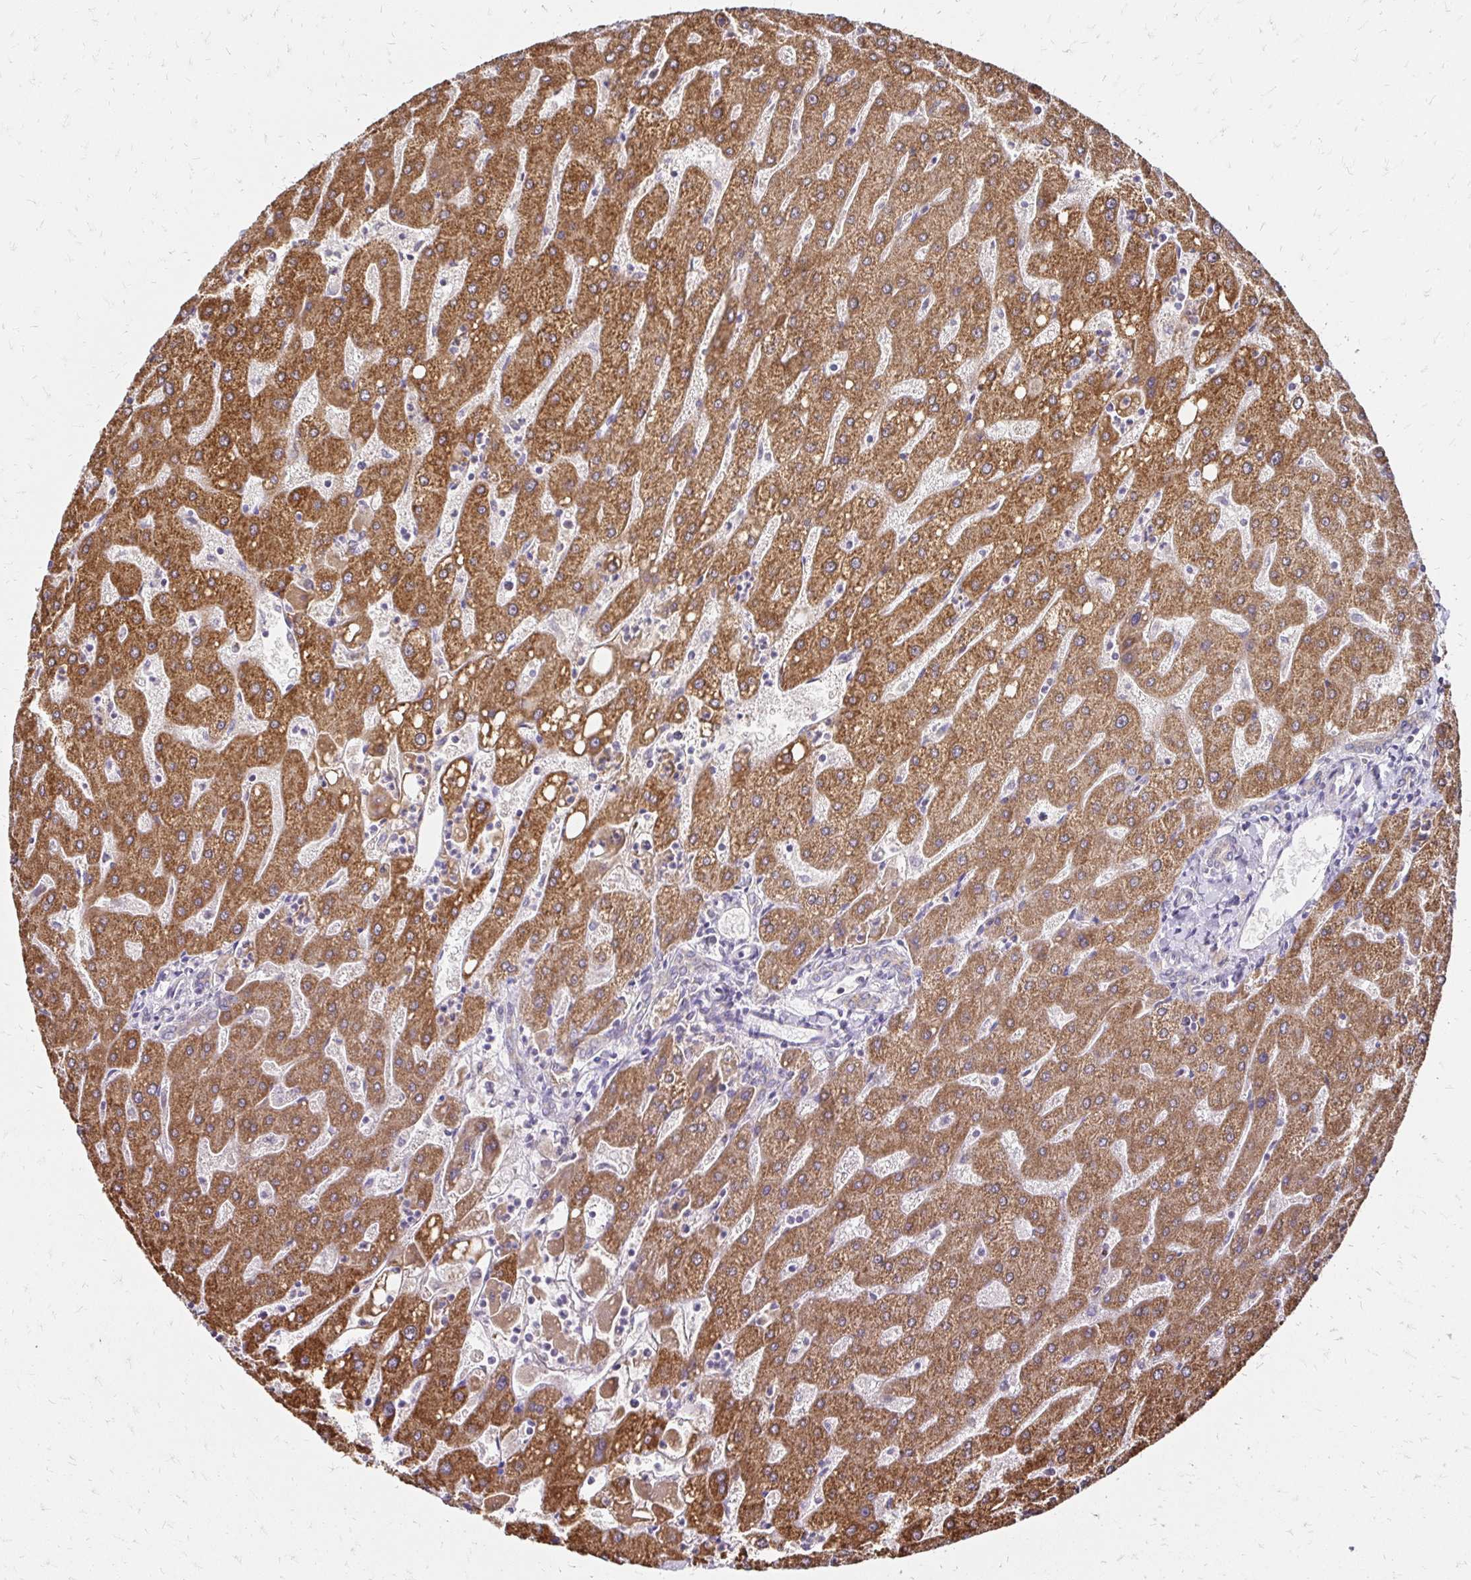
{"staining": {"intensity": "weak", "quantity": "25%-75%", "location": "cytoplasmic/membranous"}, "tissue": "liver", "cell_type": "Cholangiocytes", "image_type": "normal", "snomed": [{"axis": "morphology", "description": "Normal tissue, NOS"}, {"axis": "topography", "description": "Liver"}], "caption": "This photomicrograph displays immunohistochemistry staining of unremarkable human liver, with low weak cytoplasmic/membranous positivity in approximately 25%-75% of cholangiocytes.", "gene": "ZW10", "patient": {"sex": "male", "age": 67}}